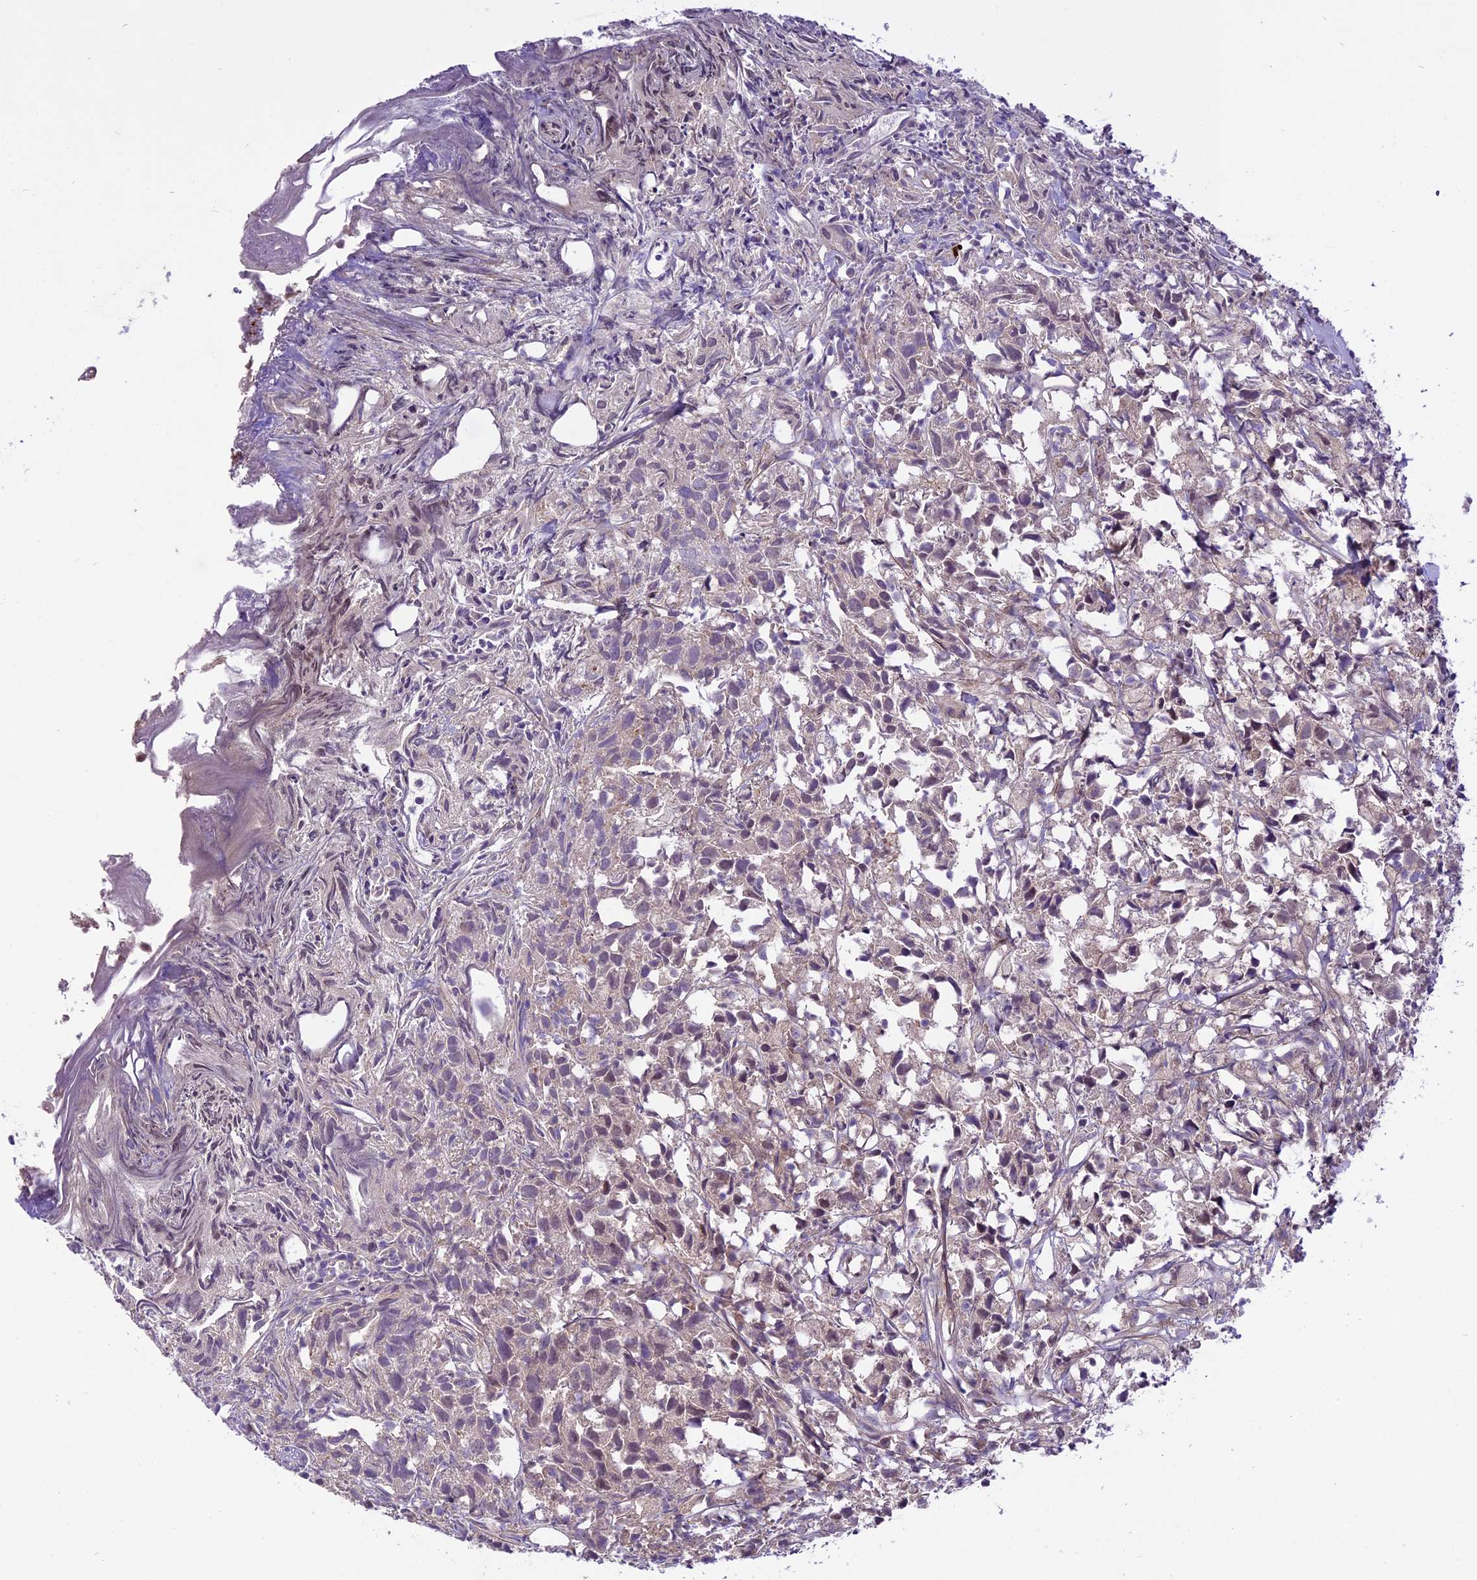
{"staining": {"intensity": "weak", "quantity": "25%-75%", "location": "cytoplasmic/membranous"}, "tissue": "urothelial cancer", "cell_type": "Tumor cells", "image_type": "cancer", "snomed": [{"axis": "morphology", "description": "Urothelial carcinoma, High grade"}, {"axis": "topography", "description": "Urinary bladder"}], "caption": "The histopathology image displays a brown stain indicating the presence of a protein in the cytoplasmic/membranous of tumor cells in high-grade urothelial carcinoma. Using DAB (brown) and hematoxylin (blue) stains, captured at high magnification using brightfield microscopy.", "gene": "SPRED1", "patient": {"sex": "female", "age": 75}}